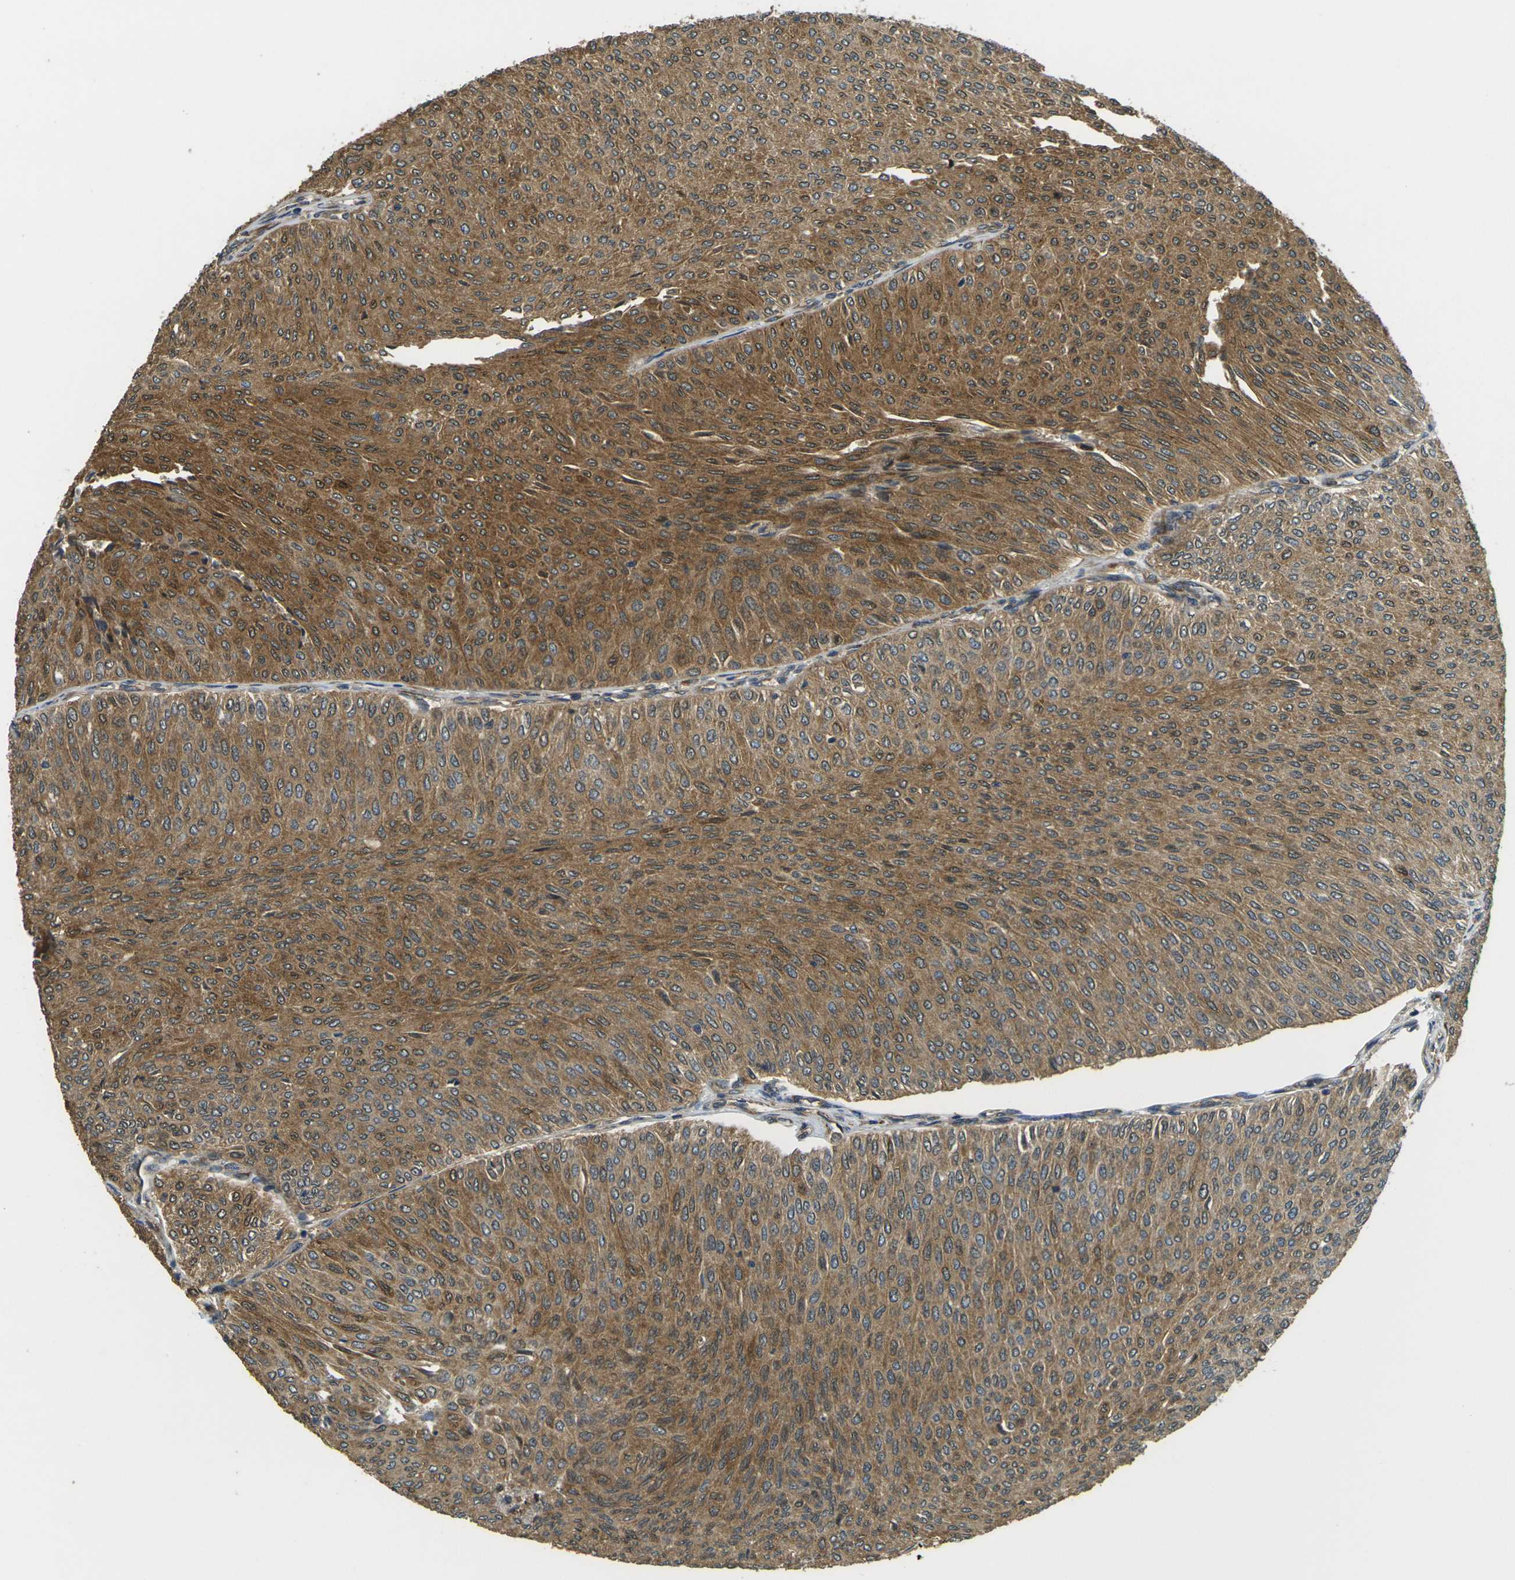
{"staining": {"intensity": "moderate", "quantity": ">75%", "location": "cytoplasmic/membranous"}, "tissue": "urothelial cancer", "cell_type": "Tumor cells", "image_type": "cancer", "snomed": [{"axis": "morphology", "description": "Urothelial carcinoma, Low grade"}, {"axis": "topography", "description": "Urinary bladder"}], "caption": "This photomicrograph exhibits urothelial cancer stained with immunohistochemistry (IHC) to label a protein in brown. The cytoplasmic/membranous of tumor cells show moderate positivity for the protein. Nuclei are counter-stained blue.", "gene": "FUT11", "patient": {"sex": "male", "age": 78}}